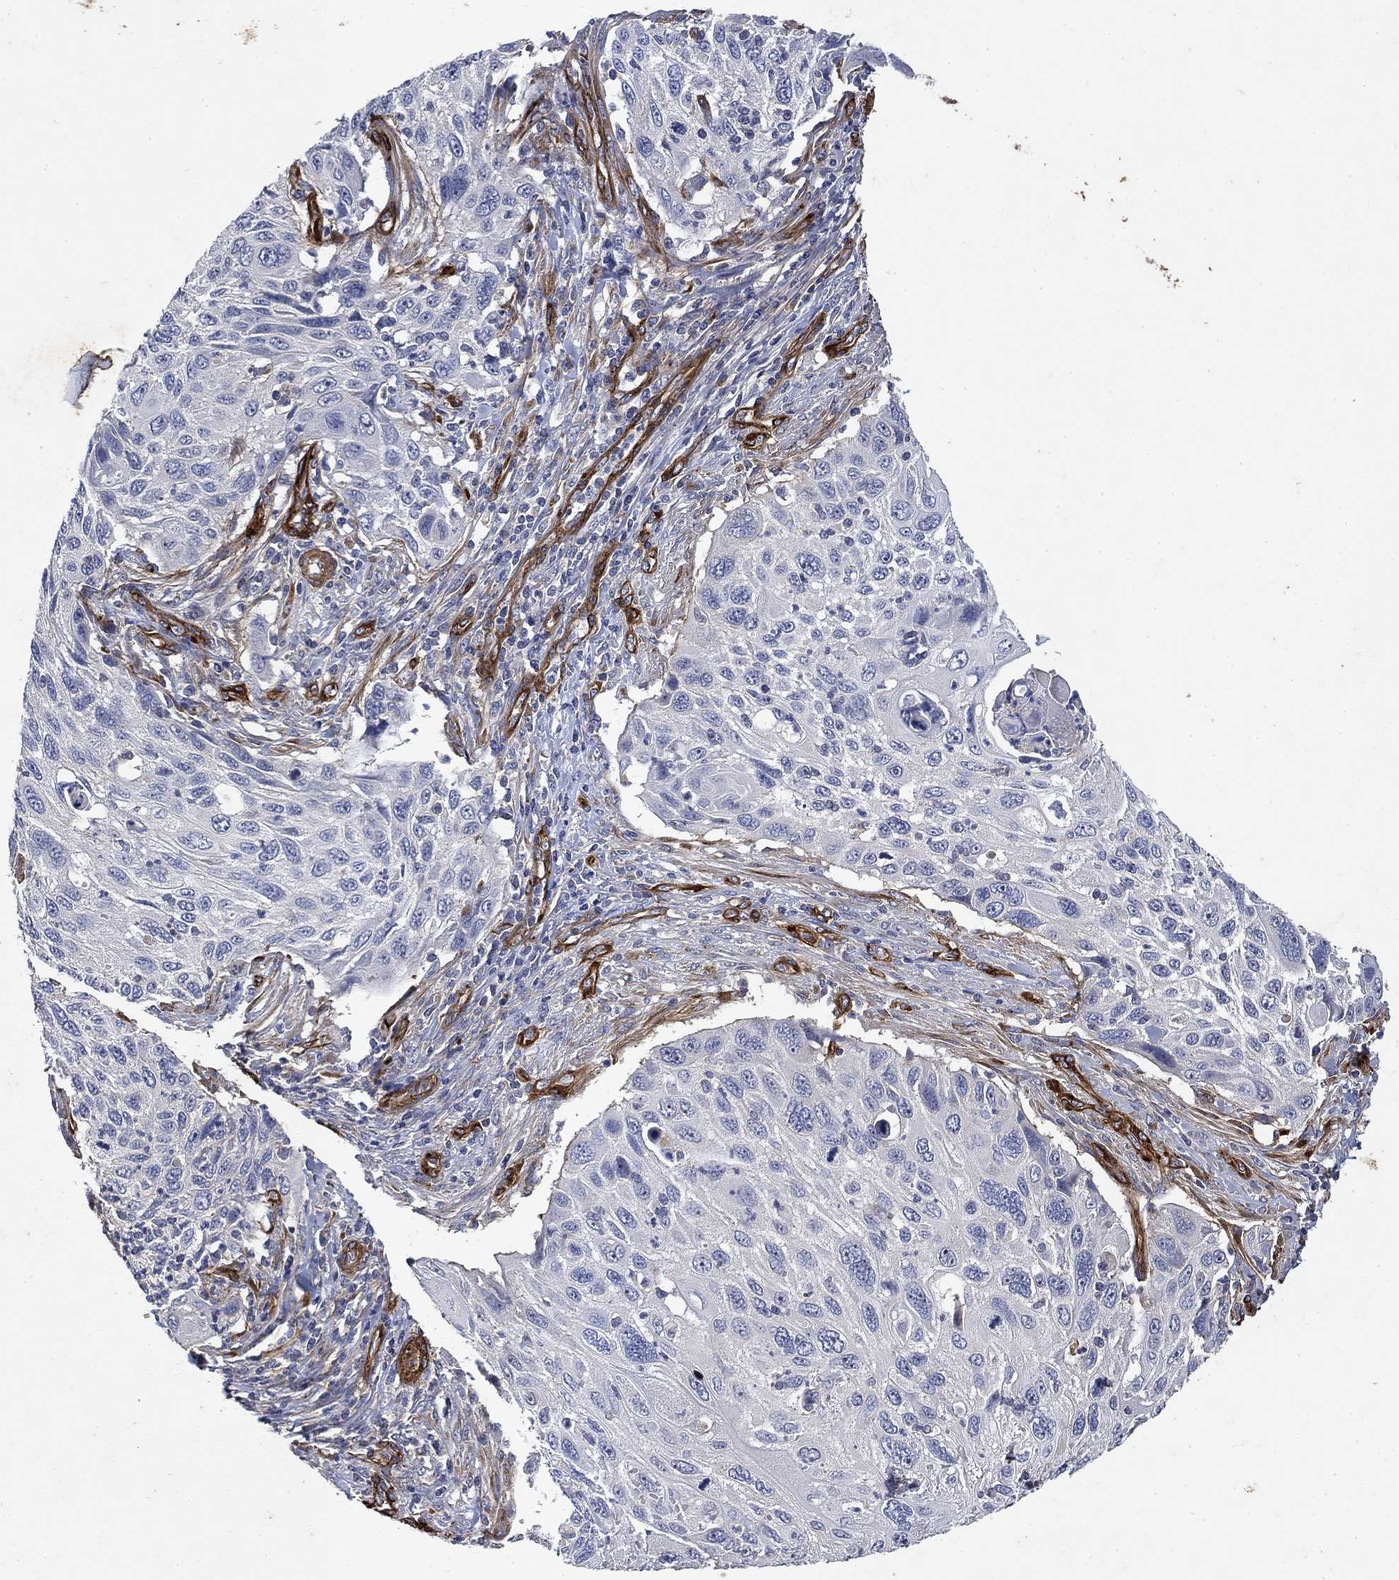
{"staining": {"intensity": "negative", "quantity": "none", "location": "none"}, "tissue": "cervical cancer", "cell_type": "Tumor cells", "image_type": "cancer", "snomed": [{"axis": "morphology", "description": "Squamous cell carcinoma, NOS"}, {"axis": "topography", "description": "Cervix"}], "caption": "Immunohistochemistry photomicrograph of cervical cancer stained for a protein (brown), which demonstrates no staining in tumor cells.", "gene": "COL4A2", "patient": {"sex": "female", "age": 70}}